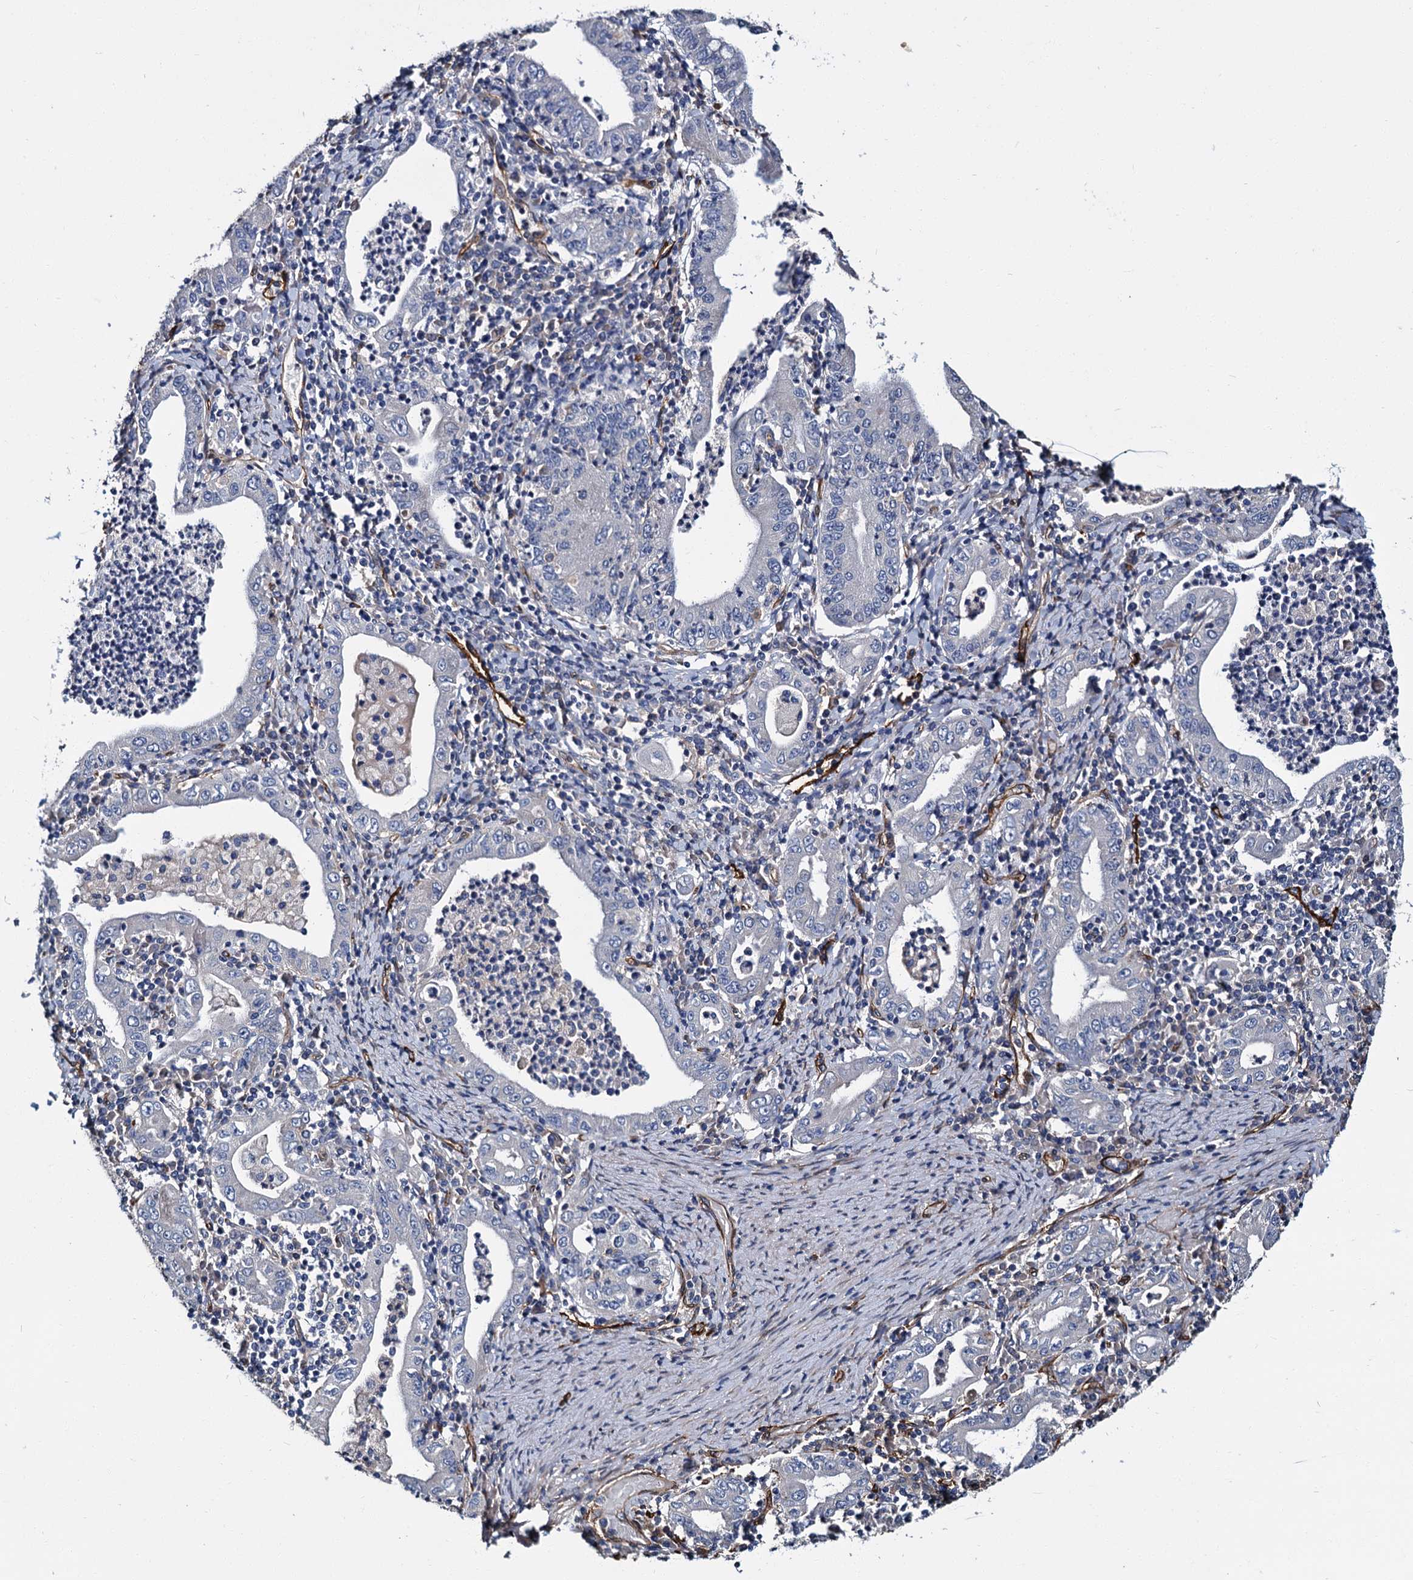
{"staining": {"intensity": "negative", "quantity": "none", "location": "none"}, "tissue": "stomach cancer", "cell_type": "Tumor cells", "image_type": "cancer", "snomed": [{"axis": "morphology", "description": "Normal tissue, NOS"}, {"axis": "morphology", "description": "Adenocarcinoma, NOS"}, {"axis": "topography", "description": "Esophagus"}, {"axis": "topography", "description": "Stomach, upper"}, {"axis": "topography", "description": "Peripheral nerve tissue"}], "caption": "Tumor cells show no significant protein expression in adenocarcinoma (stomach).", "gene": "CACNA1C", "patient": {"sex": "male", "age": 62}}